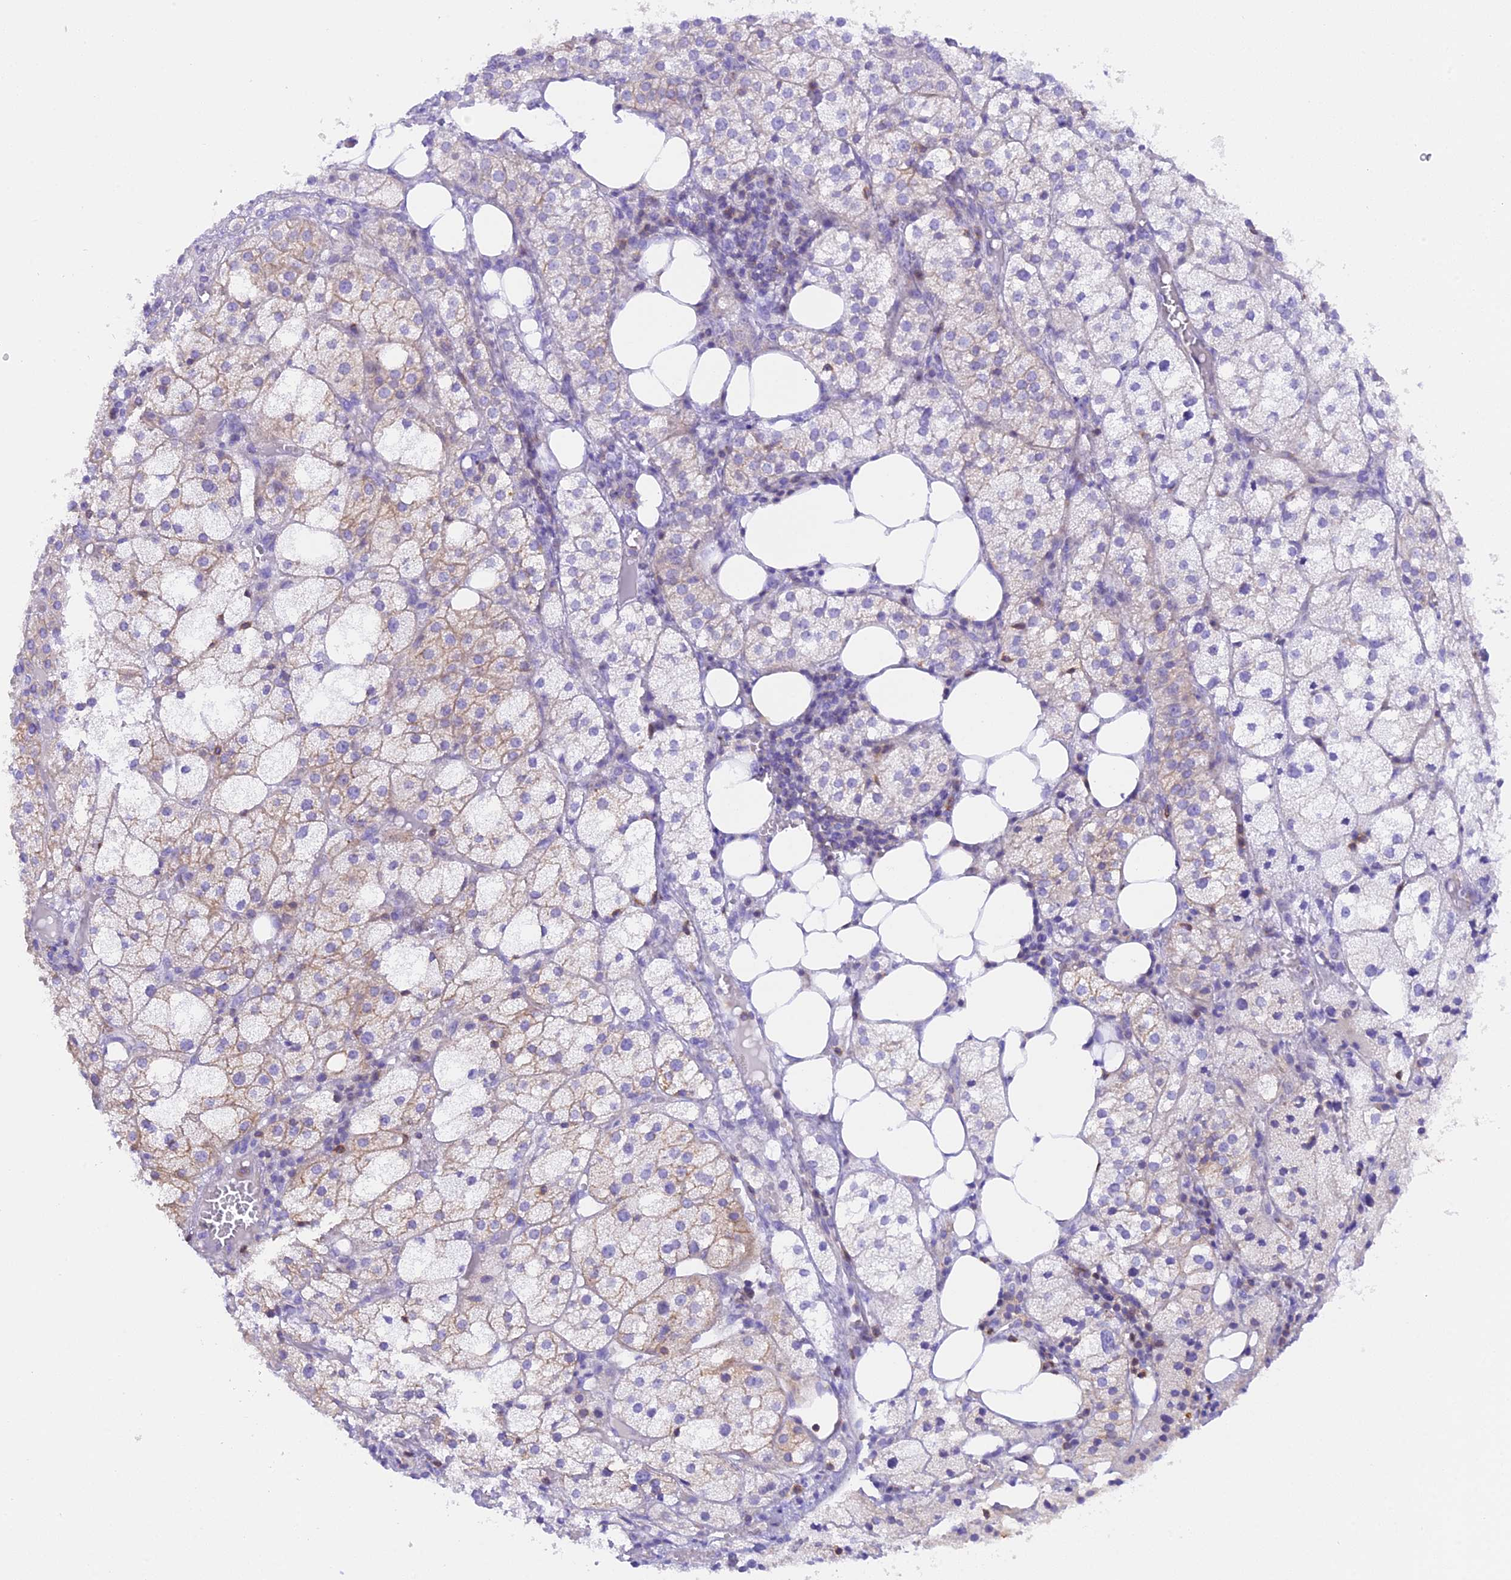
{"staining": {"intensity": "moderate", "quantity": "<25%", "location": "cytoplasmic/membranous"}, "tissue": "adrenal gland", "cell_type": "Glandular cells", "image_type": "normal", "snomed": [{"axis": "morphology", "description": "Normal tissue, NOS"}, {"axis": "topography", "description": "Adrenal gland"}], "caption": "Benign adrenal gland was stained to show a protein in brown. There is low levels of moderate cytoplasmic/membranous positivity in about <25% of glandular cells. (DAB = brown stain, brightfield microscopy at high magnification).", "gene": "FAM193A", "patient": {"sex": "female", "age": 61}}